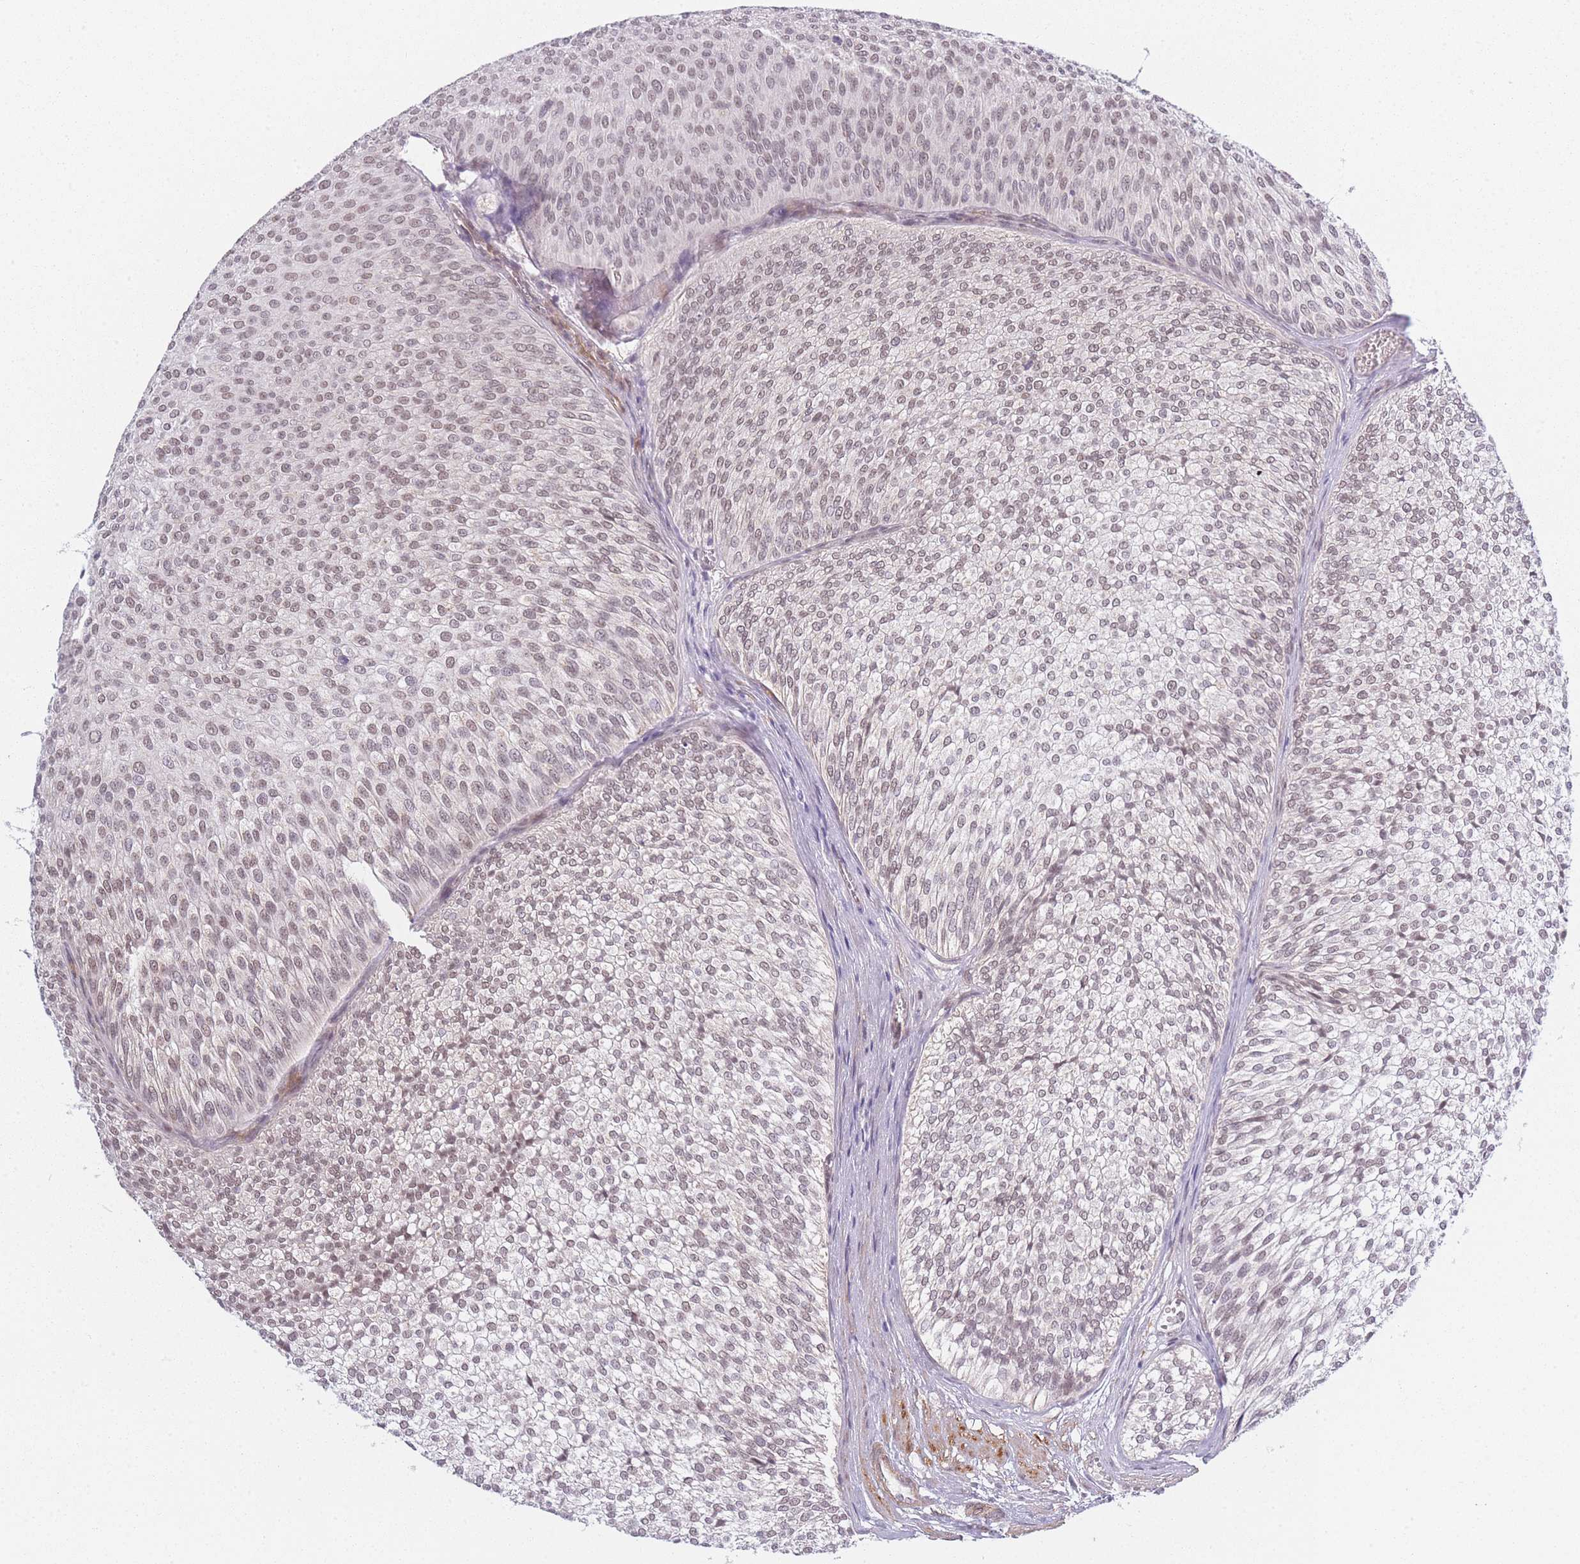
{"staining": {"intensity": "moderate", "quantity": ">75%", "location": "nuclear"}, "tissue": "urothelial cancer", "cell_type": "Tumor cells", "image_type": "cancer", "snomed": [{"axis": "morphology", "description": "Urothelial carcinoma, Low grade"}, {"axis": "topography", "description": "Urinary bladder"}], "caption": "Protein positivity by immunohistochemistry shows moderate nuclear expression in about >75% of tumor cells in low-grade urothelial carcinoma. (IHC, brightfield microscopy, high magnification).", "gene": "SIN3B", "patient": {"sex": "male", "age": 91}}